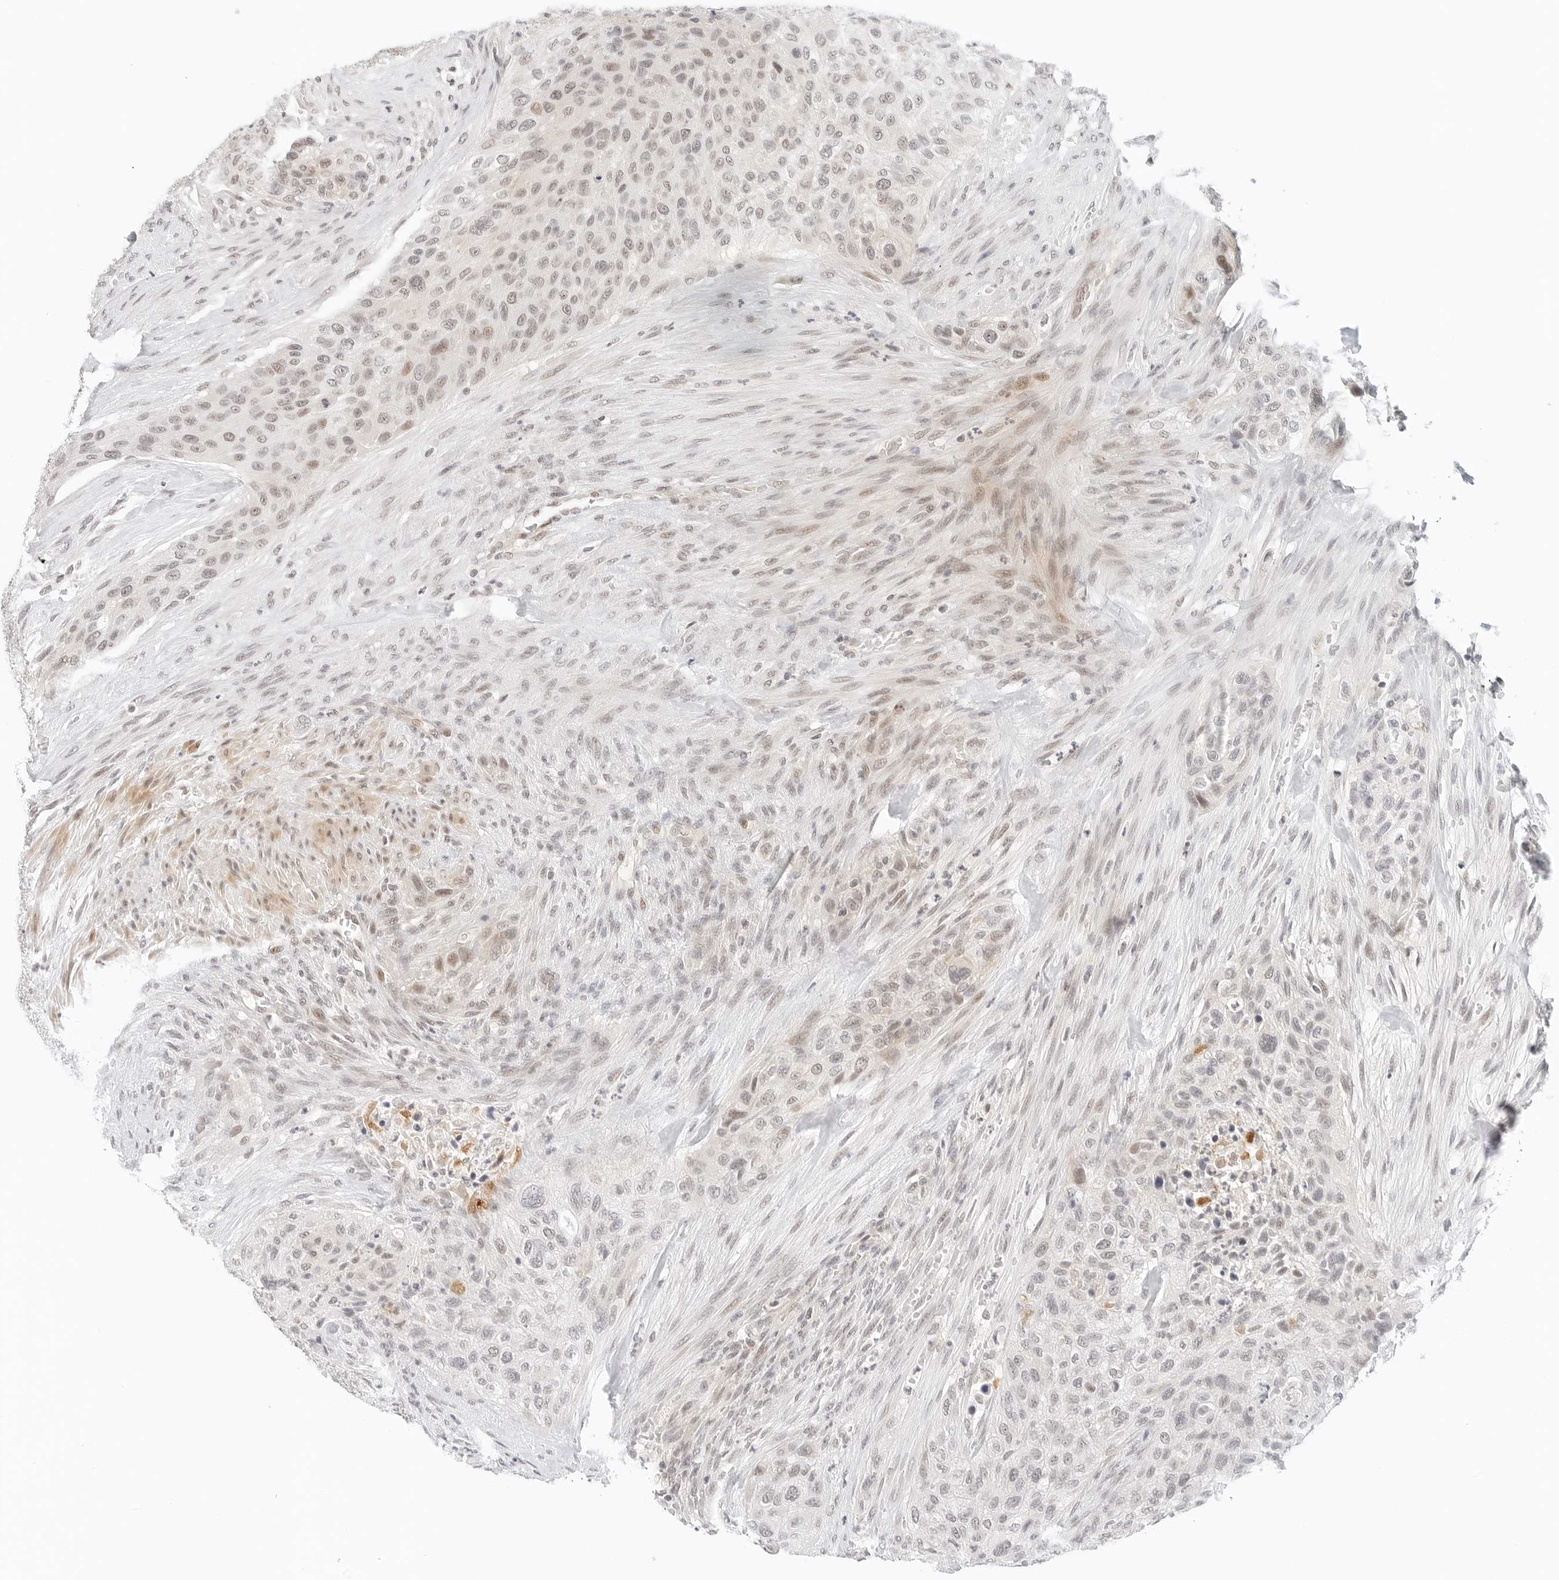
{"staining": {"intensity": "weak", "quantity": "25%-75%", "location": "nuclear"}, "tissue": "urothelial cancer", "cell_type": "Tumor cells", "image_type": "cancer", "snomed": [{"axis": "morphology", "description": "Urothelial carcinoma, High grade"}, {"axis": "topography", "description": "Urinary bladder"}], "caption": "About 25%-75% of tumor cells in human urothelial cancer show weak nuclear protein positivity as visualized by brown immunohistochemical staining.", "gene": "NEO1", "patient": {"sex": "male", "age": 35}}